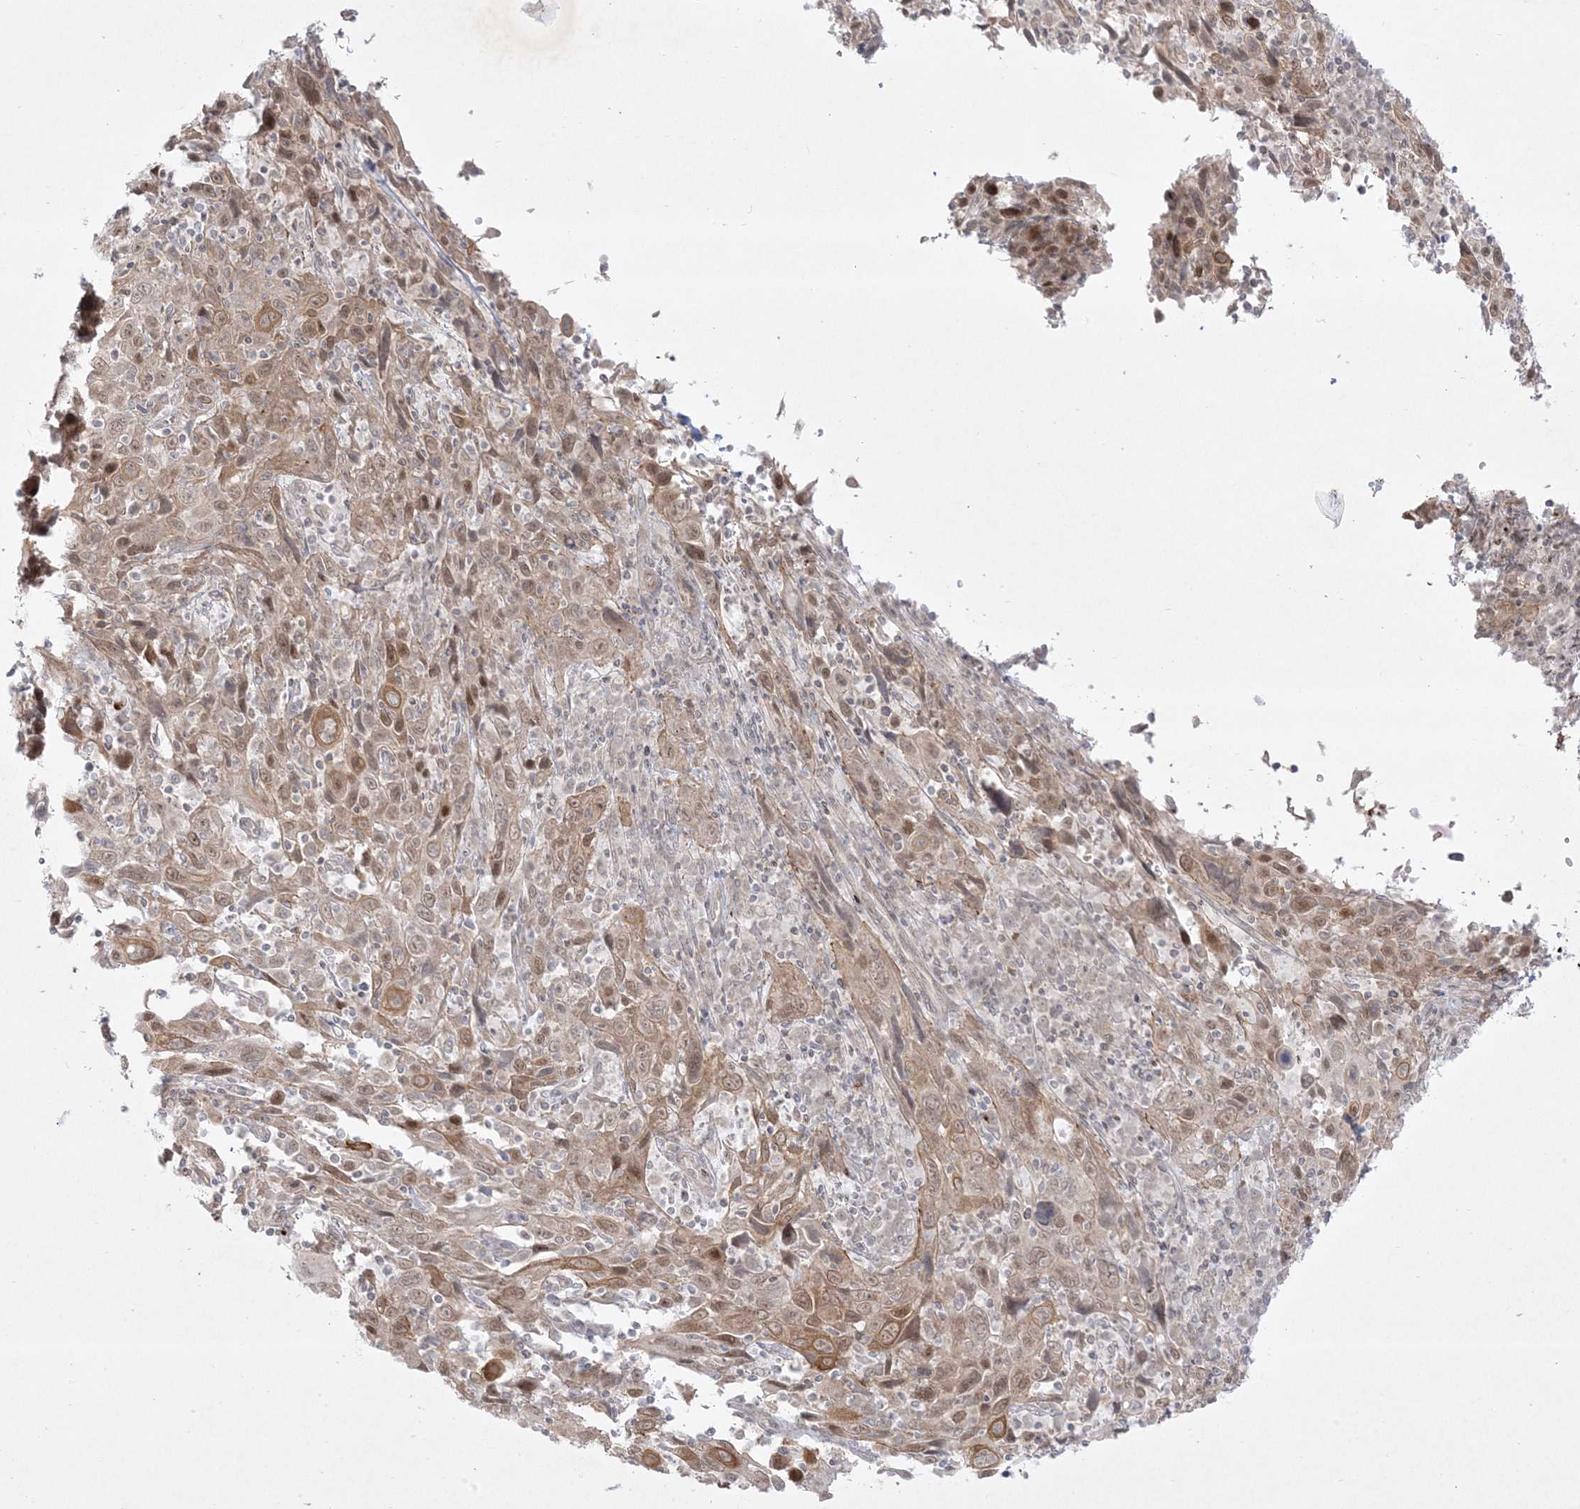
{"staining": {"intensity": "moderate", "quantity": ">75%", "location": "cytoplasmic/membranous,nuclear"}, "tissue": "cervical cancer", "cell_type": "Tumor cells", "image_type": "cancer", "snomed": [{"axis": "morphology", "description": "Squamous cell carcinoma, NOS"}, {"axis": "topography", "description": "Cervix"}], "caption": "Cervical cancer stained with IHC reveals moderate cytoplasmic/membranous and nuclear expression in approximately >75% of tumor cells.", "gene": "PTK6", "patient": {"sex": "female", "age": 46}}